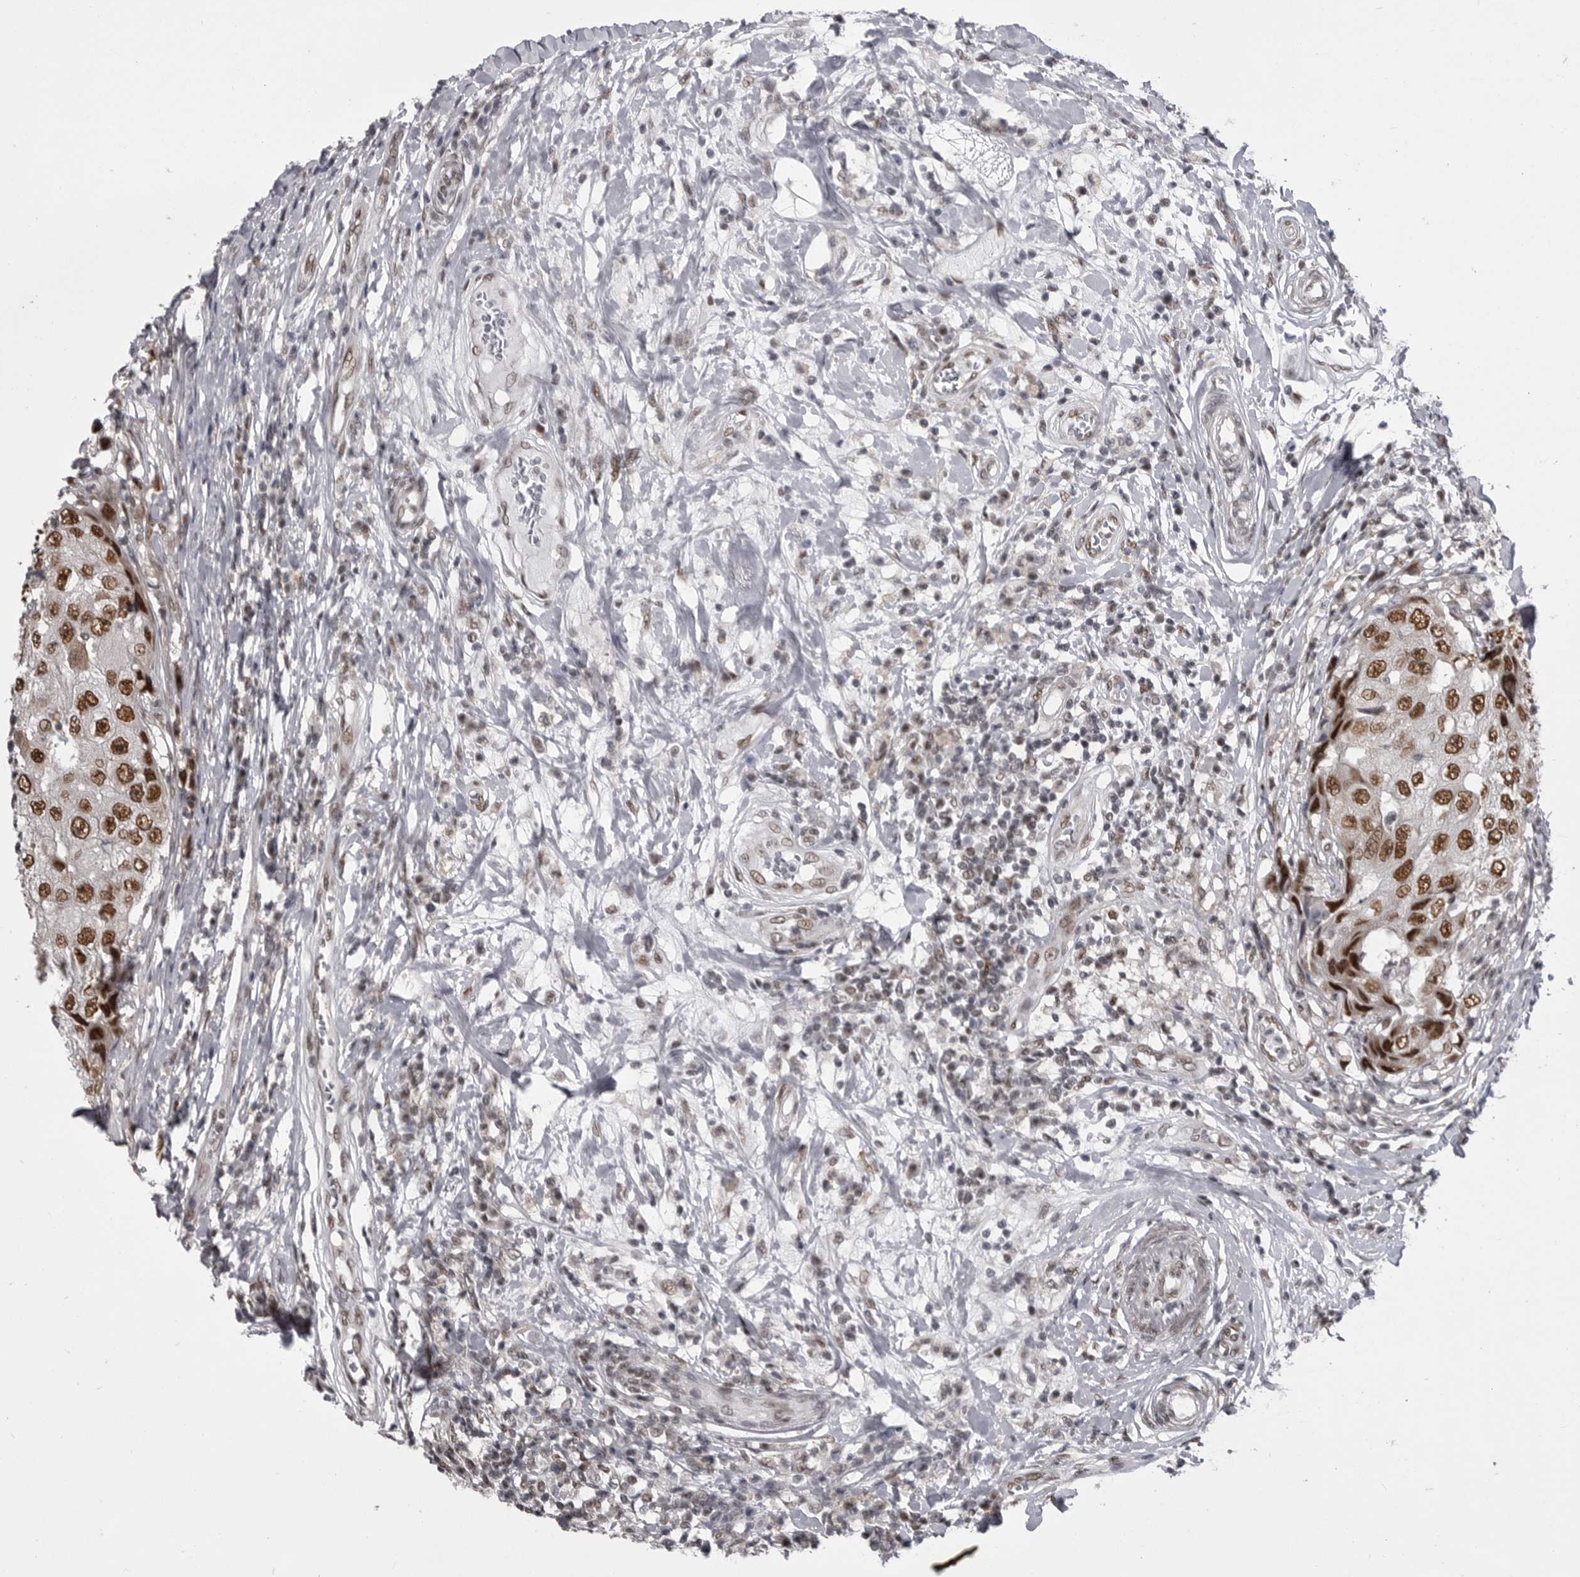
{"staining": {"intensity": "strong", "quantity": ">75%", "location": "nuclear"}, "tissue": "breast cancer", "cell_type": "Tumor cells", "image_type": "cancer", "snomed": [{"axis": "morphology", "description": "Duct carcinoma"}, {"axis": "topography", "description": "Breast"}], "caption": "Immunohistochemistry of infiltrating ductal carcinoma (breast) demonstrates high levels of strong nuclear expression in about >75% of tumor cells.", "gene": "MEPCE", "patient": {"sex": "female", "age": 27}}